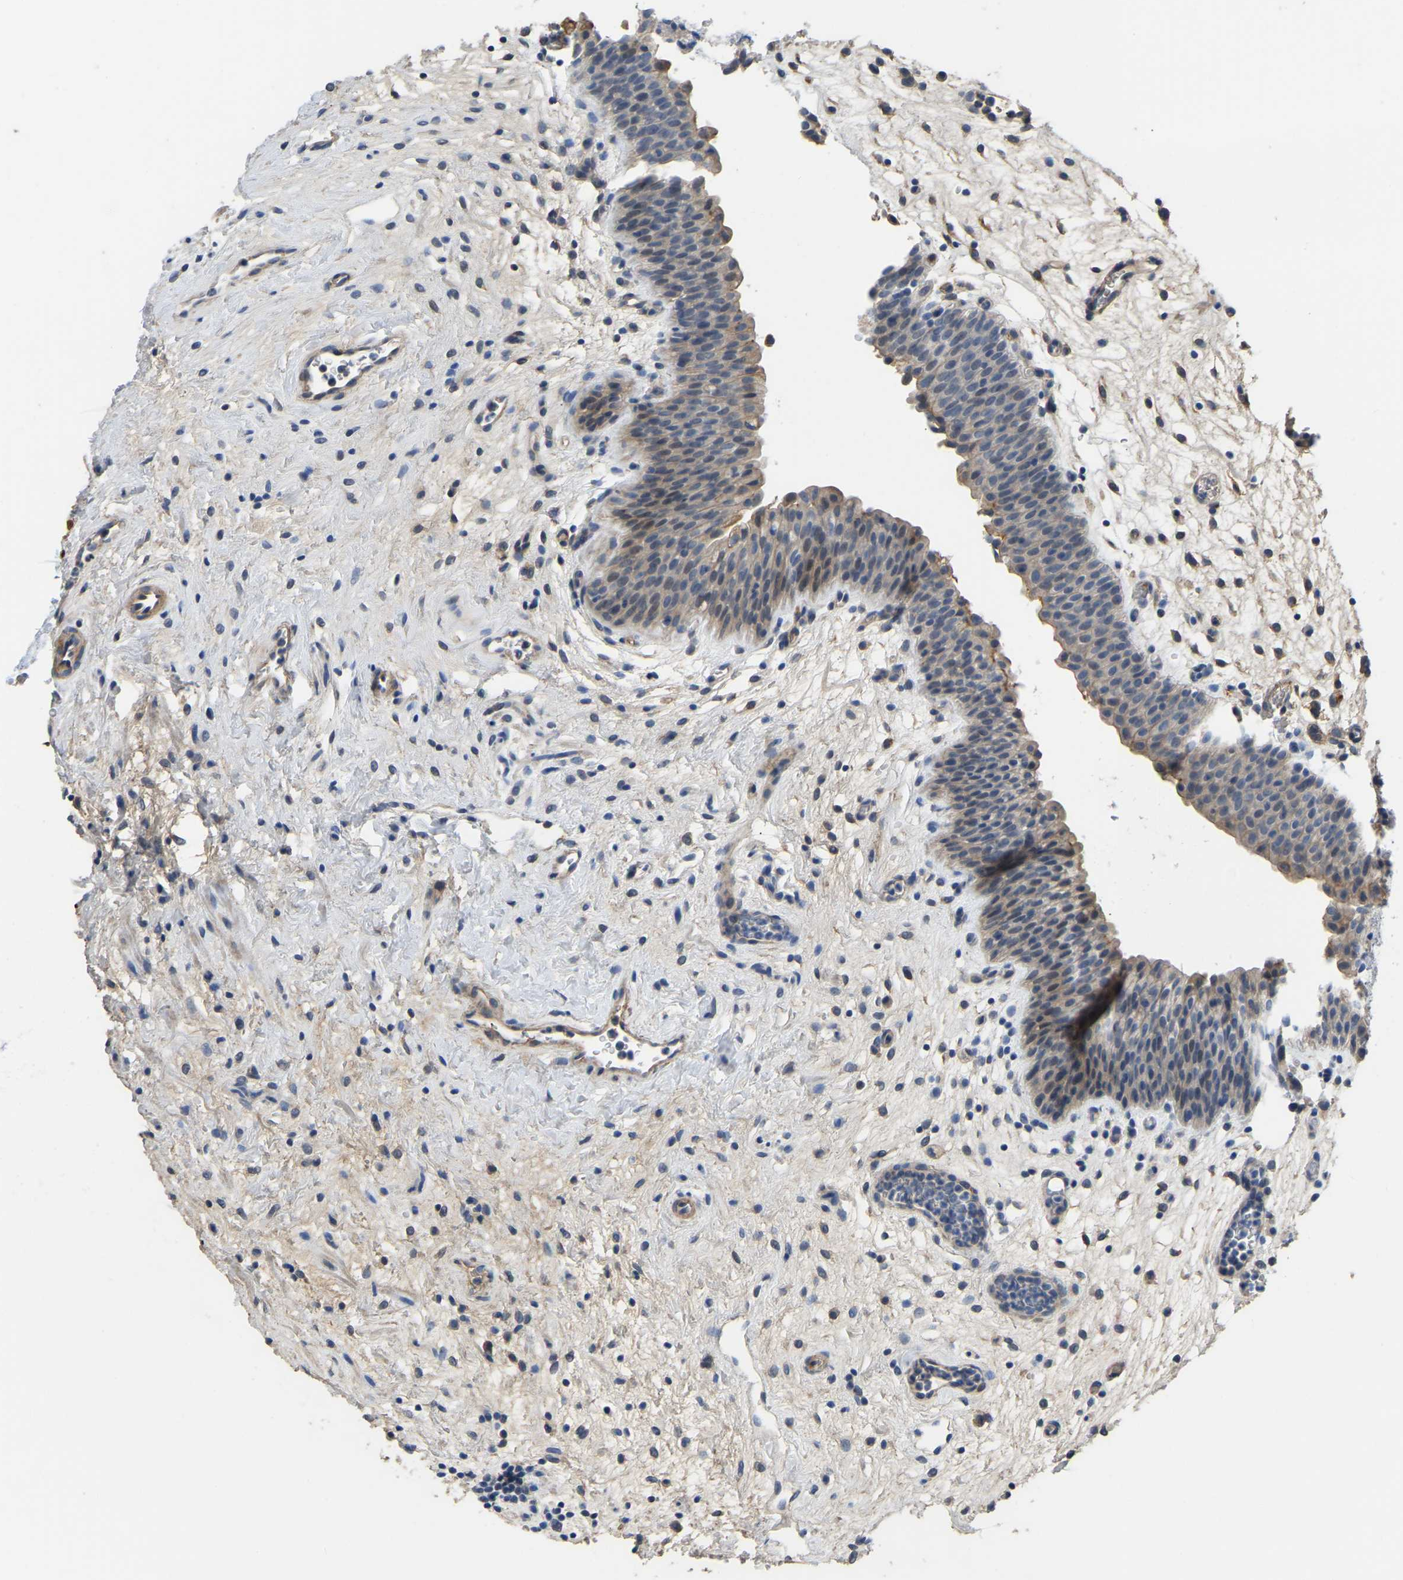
{"staining": {"intensity": "weak", "quantity": "<25%", "location": "cytoplasmic/membranous"}, "tissue": "urinary bladder", "cell_type": "Urothelial cells", "image_type": "normal", "snomed": [{"axis": "morphology", "description": "Normal tissue, NOS"}, {"axis": "topography", "description": "Urinary bladder"}], "caption": "This is a histopathology image of immunohistochemistry (IHC) staining of benign urinary bladder, which shows no staining in urothelial cells. (DAB (3,3'-diaminobenzidine) immunohistochemistry visualized using brightfield microscopy, high magnification).", "gene": "HIGD2B", "patient": {"sex": "male", "age": 37}}